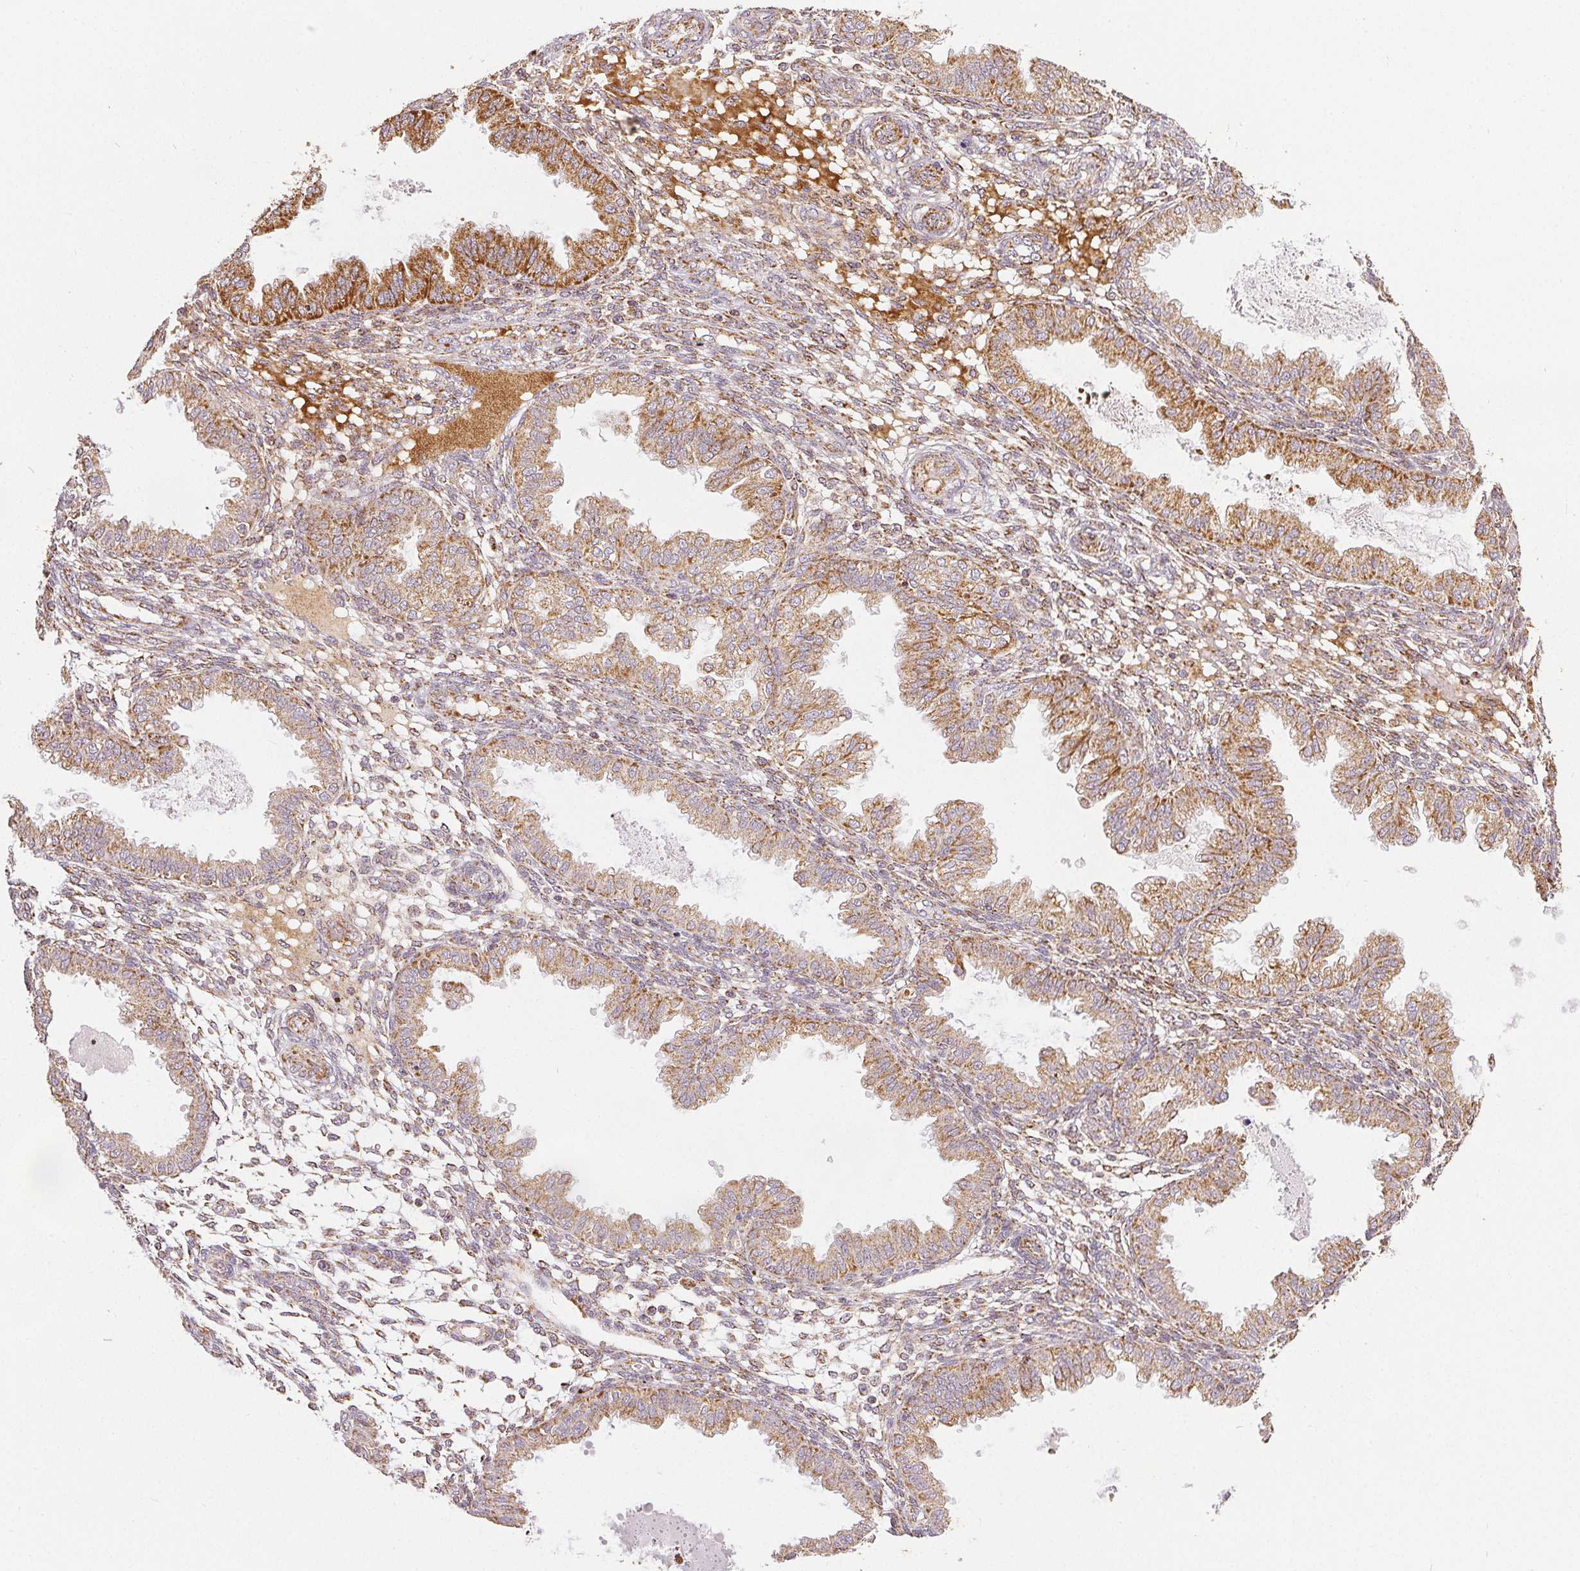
{"staining": {"intensity": "weak", "quantity": "25%-75%", "location": "cytoplasmic/membranous"}, "tissue": "endometrium", "cell_type": "Cells in endometrial stroma", "image_type": "normal", "snomed": [{"axis": "morphology", "description": "Normal tissue, NOS"}, {"axis": "topography", "description": "Endometrium"}], "caption": "High-magnification brightfield microscopy of normal endometrium stained with DAB (brown) and counterstained with hematoxylin (blue). cells in endometrial stroma exhibit weak cytoplasmic/membranous staining is appreciated in approximately25%-75% of cells. (Brightfield microscopy of DAB IHC at high magnification).", "gene": "SDHB", "patient": {"sex": "female", "age": 33}}